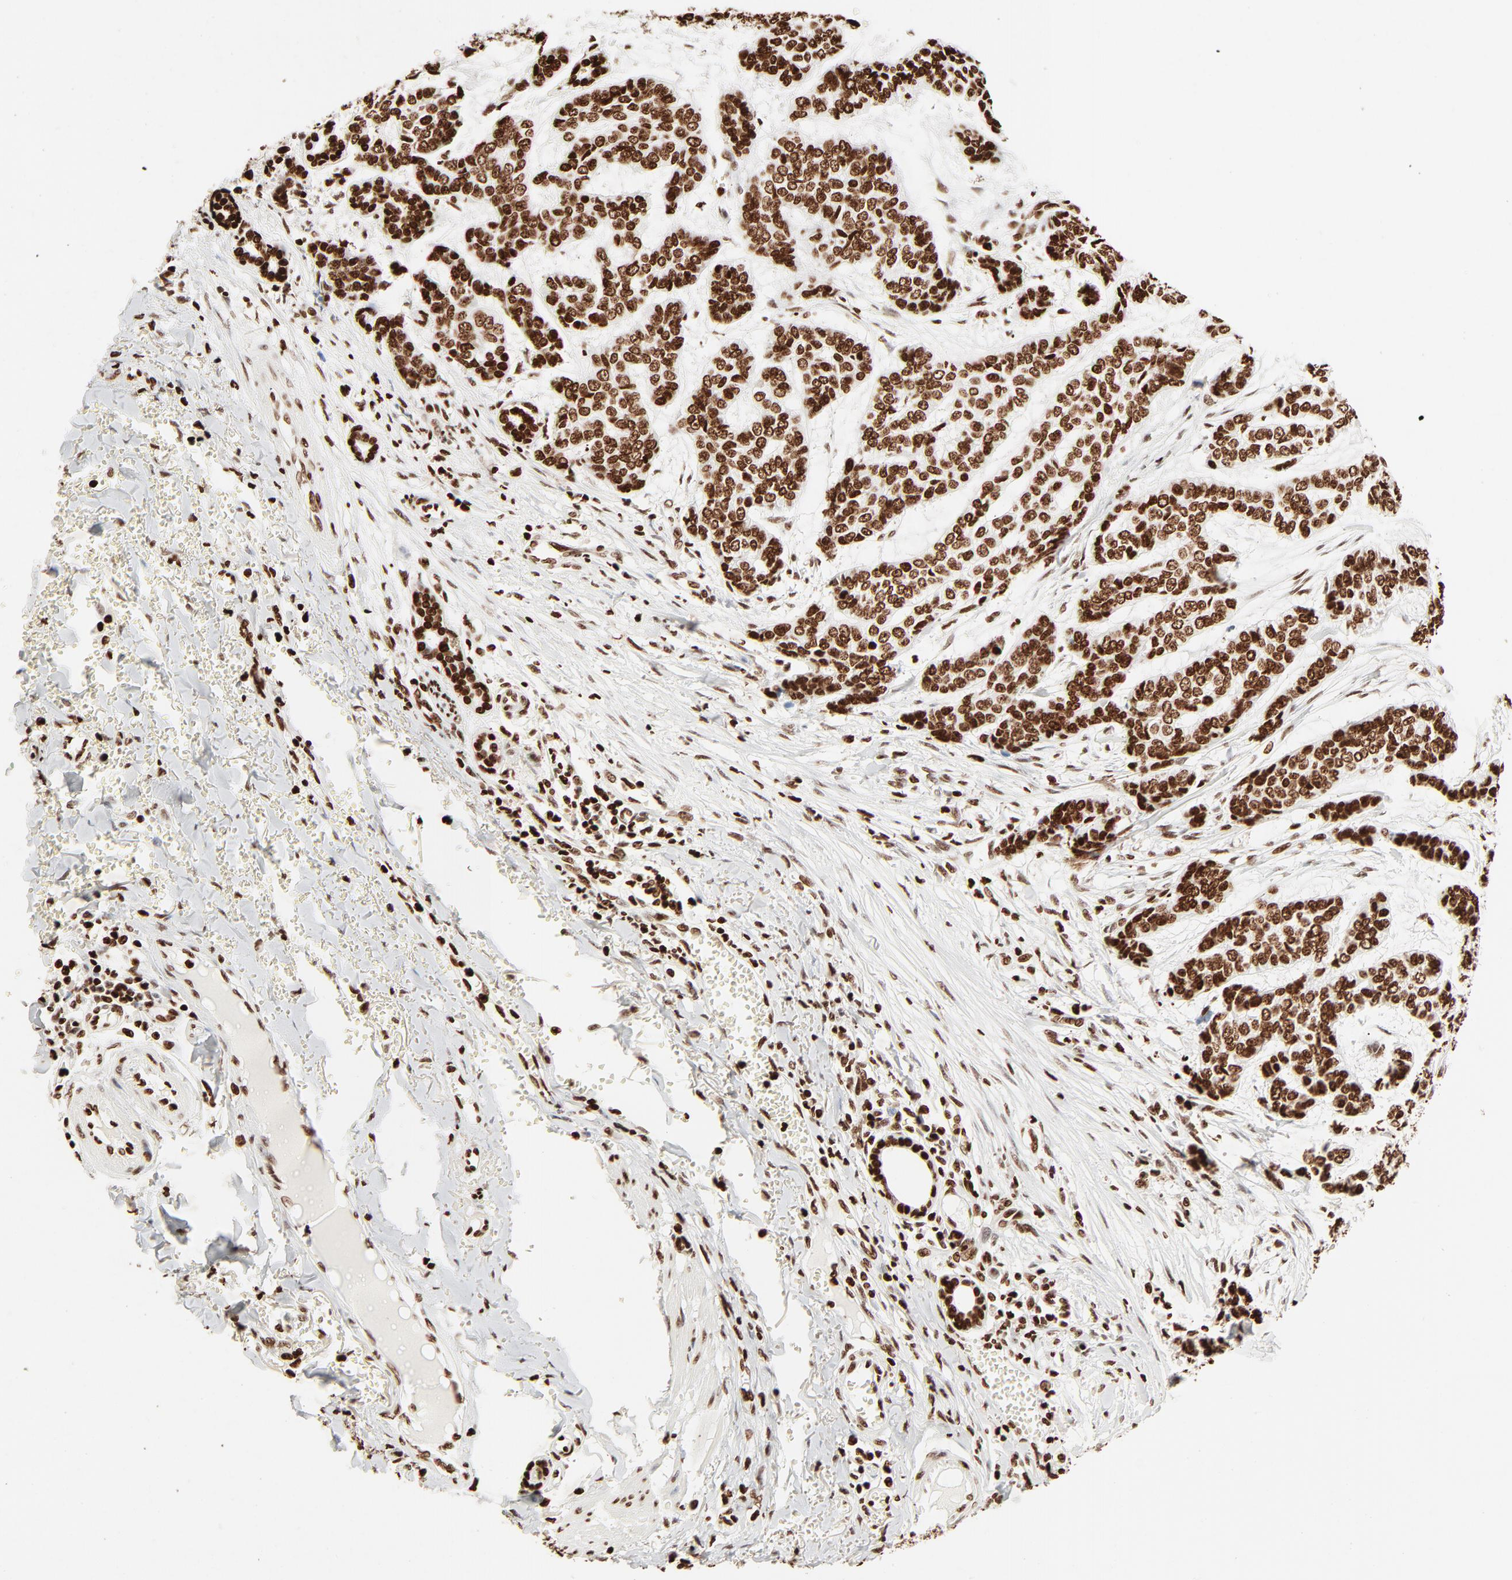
{"staining": {"intensity": "strong", "quantity": ">75%", "location": "nuclear"}, "tissue": "skin cancer", "cell_type": "Tumor cells", "image_type": "cancer", "snomed": [{"axis": "morphology", "description": "Basal cell carcinoma"}, {"axis": "topography", "description": "Skin"}], "caption": "This histopathology image exhibits IHC staining of skin basal cell carcinoma, with high strong nuclear staining in about >75% of tumor cells.", "gene": "HMGB2", "patient": {"sex": "female", "age": 64}}